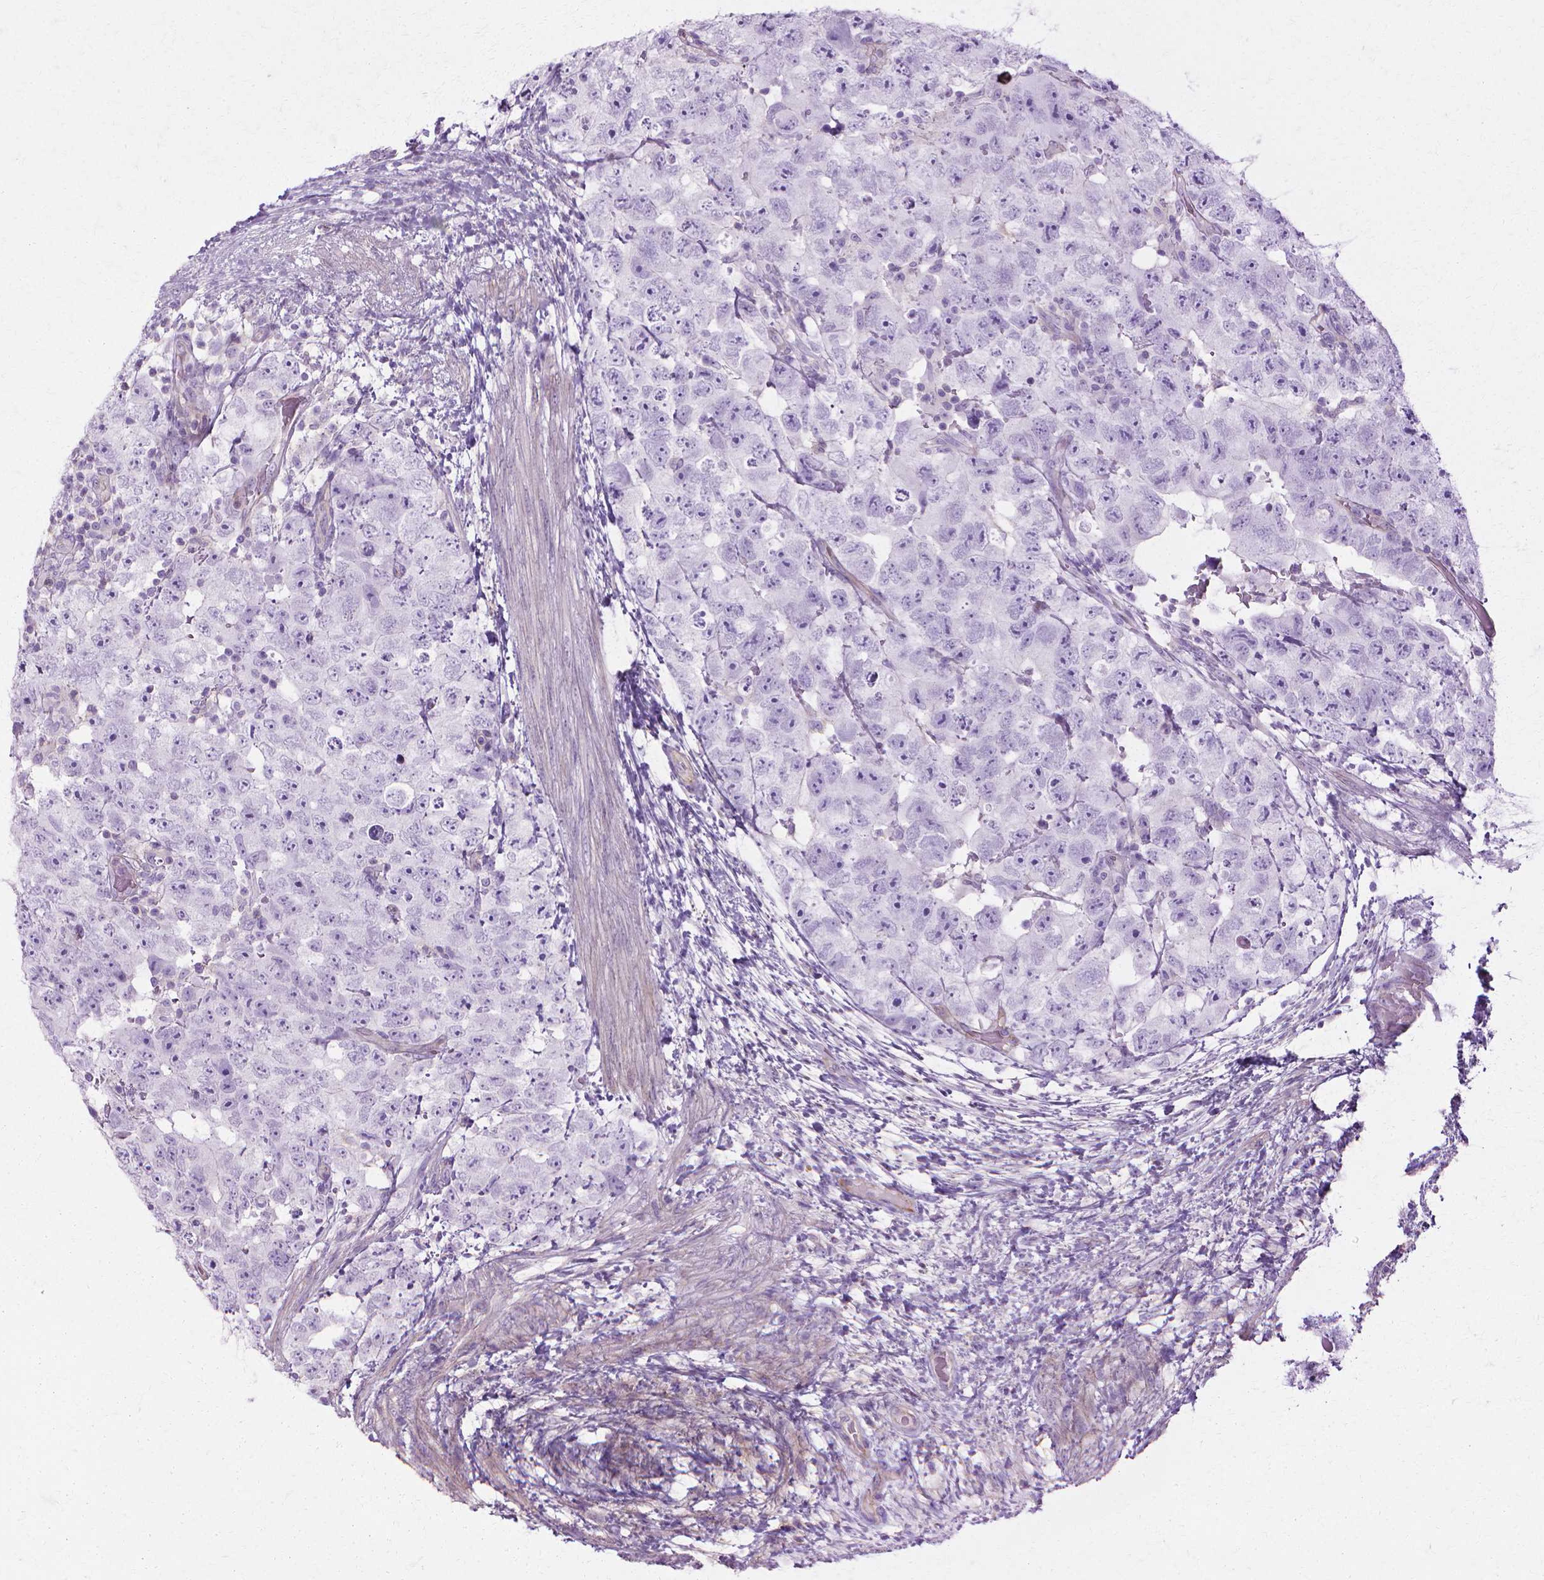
{"staining": {"intensity": "negative", "quantity": "none", "location": "none"}, "tissue": "testis cancer", "cell_type": "Tumor cells", "image_type": "cancer", "snomed": [{"axis": "morphology", "description": "Carcinoma, Embryonal, NOS"}, {"axis": "topography", "description": "Testis"}], "caption": "Tumor cells are negative for brown protein staining in testis cancer. (Immunohistochemistry (ihc), brightfield microscopy, high magnification).", "gene": "CFAP157", "patient": {"sex": "male", "age": 24}}